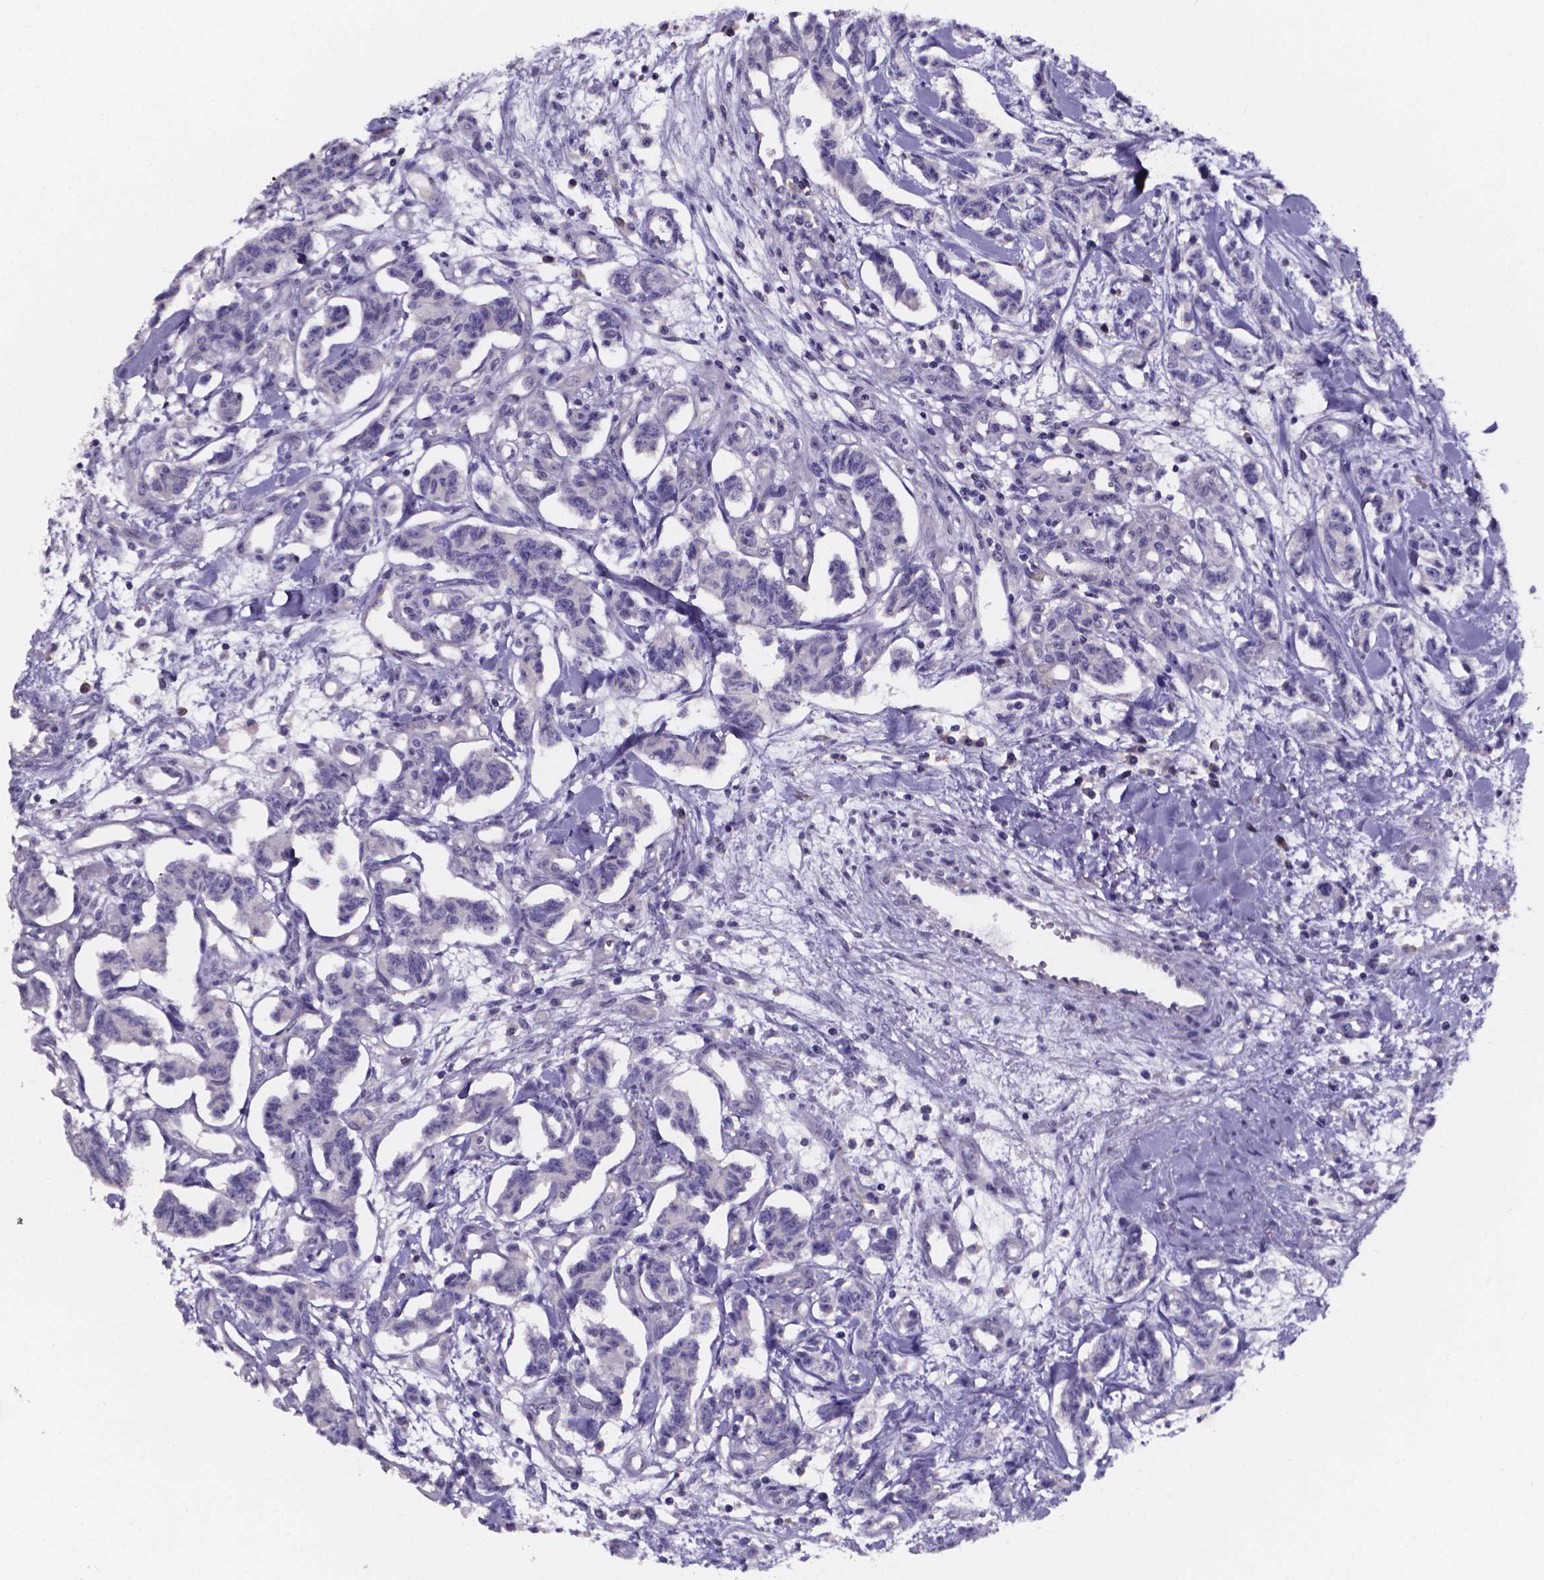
{"staining": {"intensity": "negative", "quantity": "none", "location": "none"}, "tissue": "carcinoid", "cell_type": "Tumor cells", "image_type": "cancer", "snomed": [{"axis": "morphology", "description": "Carcinoid, malignant, NOS"}, {"axis": "topography", "description": "Kidney"}], "caption": "Immunohistochemical staining of malignant carcinoid demonstrates no significant staining in tumor cells.", "gene": "SPOCD1", "patient": {"sex": "female", "age": 41}}